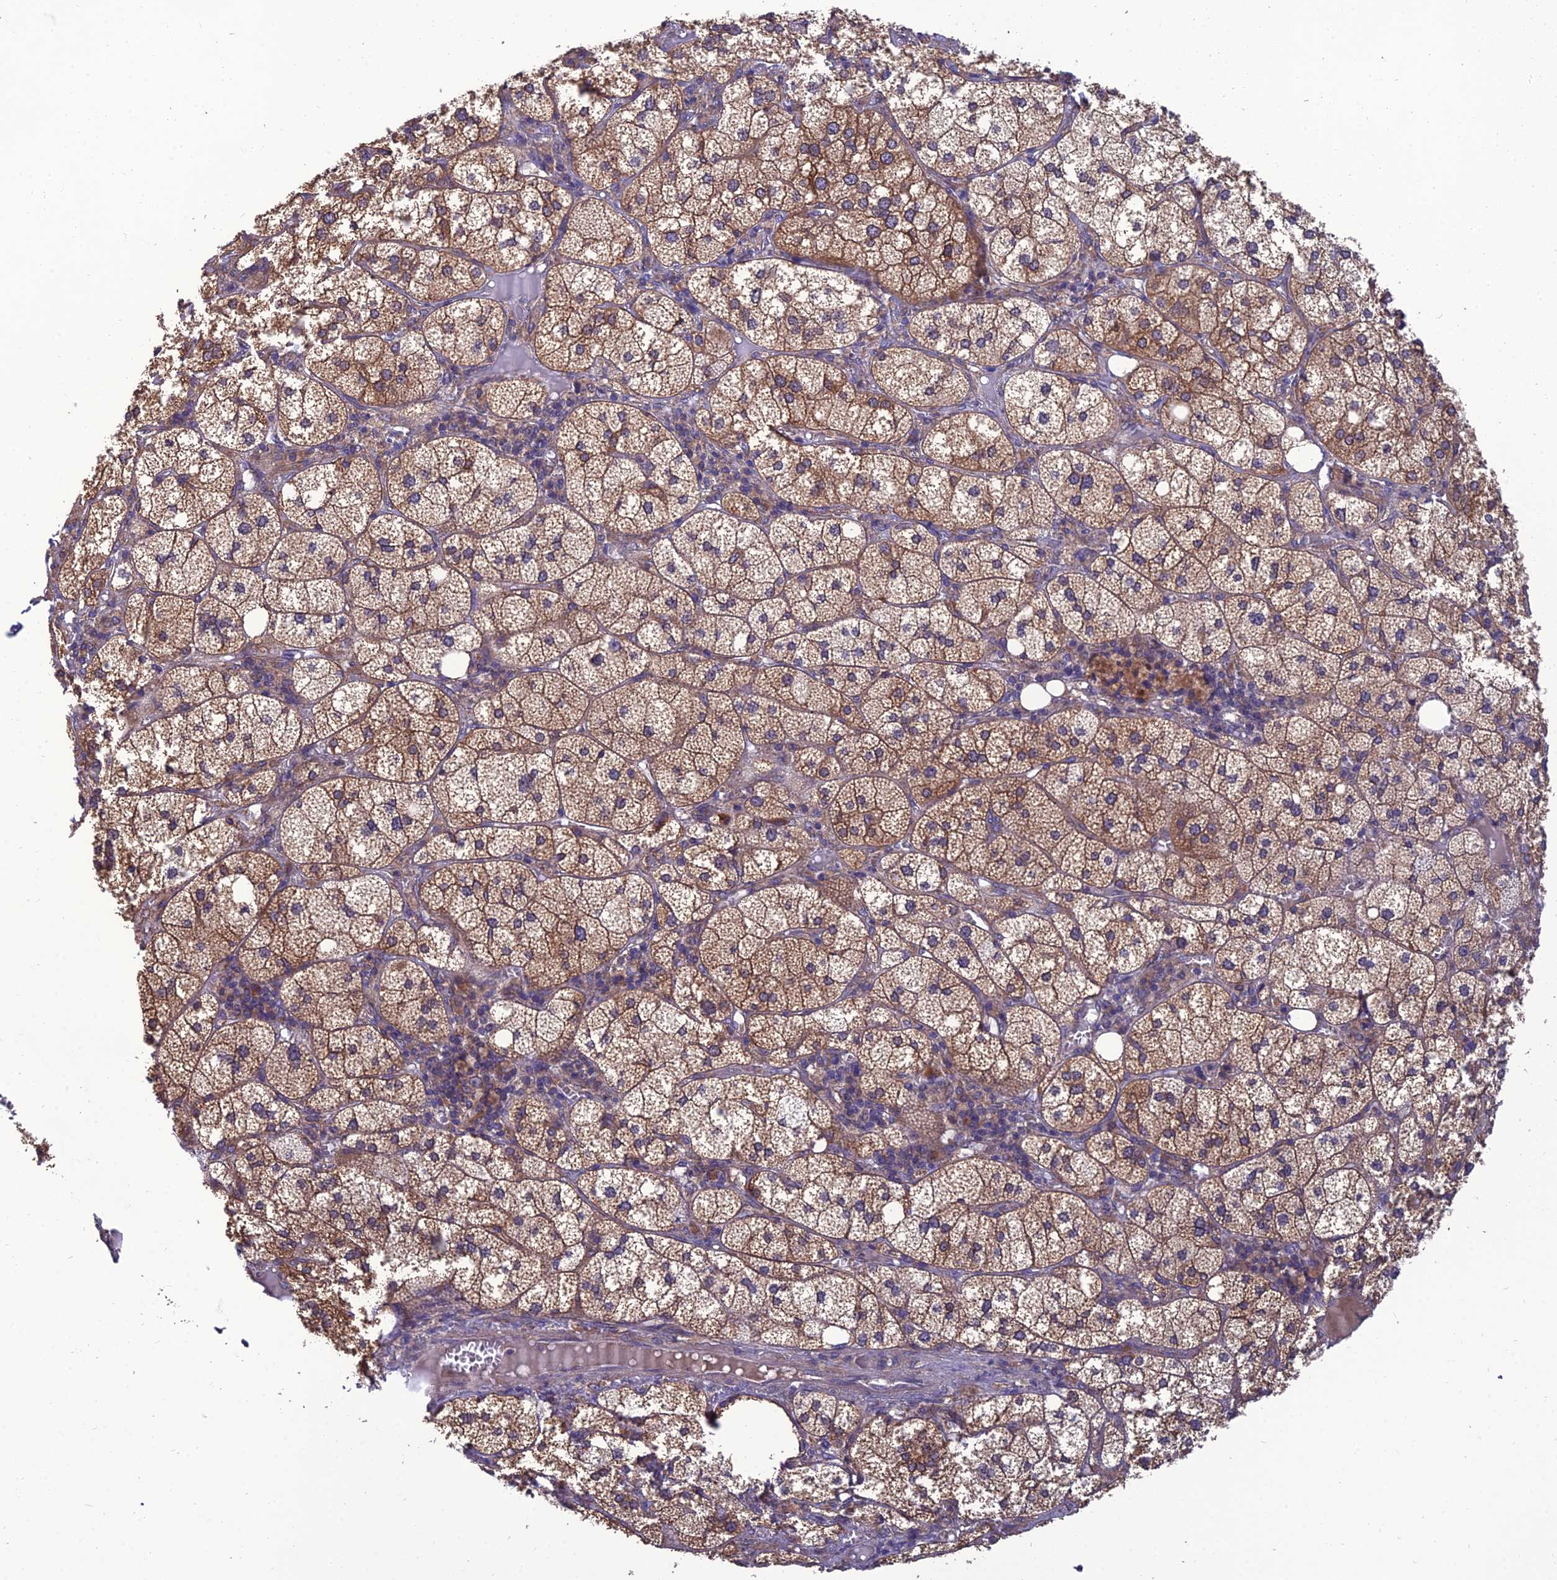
{"staining": {"intensity": "moderate", "quantity": ">75%", "location": "cytoplasmic/membranous"}, "tissue": "adrenal gland", "cell_type": "Glandular cells", "image_type": "normal", "snomed": [{"axis": "morphology", "description": "Normal tissue, NOS"}, {"axis": "topography", "description": "Adrenal gland"}], "caption": "DAB immunohistochemical staining of unremarkable adrenal gland exhibits moderate cytoplasmic/membranous protein staining in approximately >75% of glandular cells. (DAB IHC with brightfield microscopy, high magnification).", "gene": "UMAD1", "patient": {"sex": "female", "age": 61}}